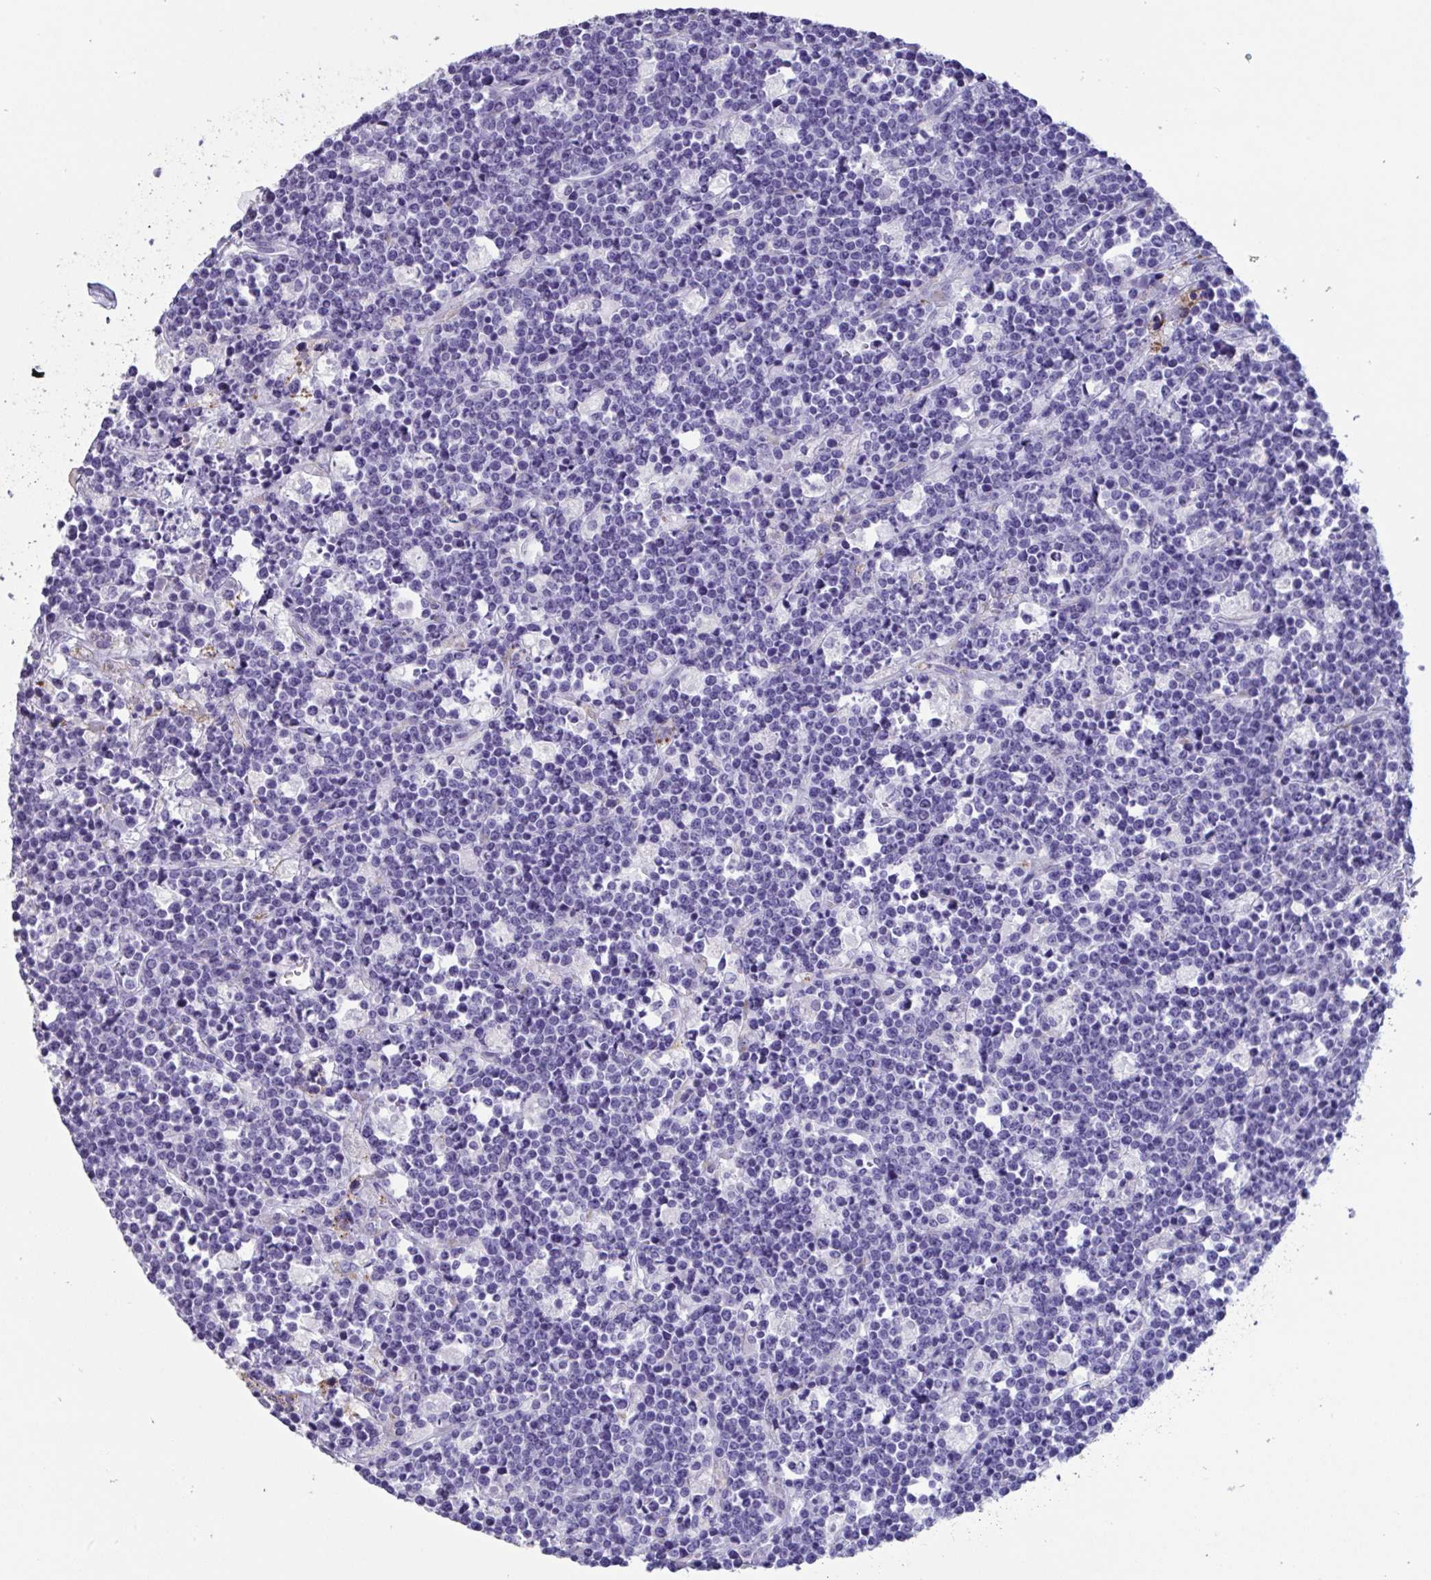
{"staining": {"intensity": "negative", "quantity": "none", "location": "none"}, "tissue": "lymphoma", "cell_type": "Tumor cells", "image_type": "cancer", "snomed": [{"axis": "morphology", "description": "Malignant lymphoma, non-Hodgkin's type, High grade"}, {"axis": "topography", "description": "Ovary"}], "caption": "The histopathology image shows no significant expression in tumor cells of malignant lymphoma, non-Hodgkin's type (high-grade). (DAB IHC with hematoxylin counter stain).", "gene": "TNNC1", "patient": {"sex": "female", "age": 56}}